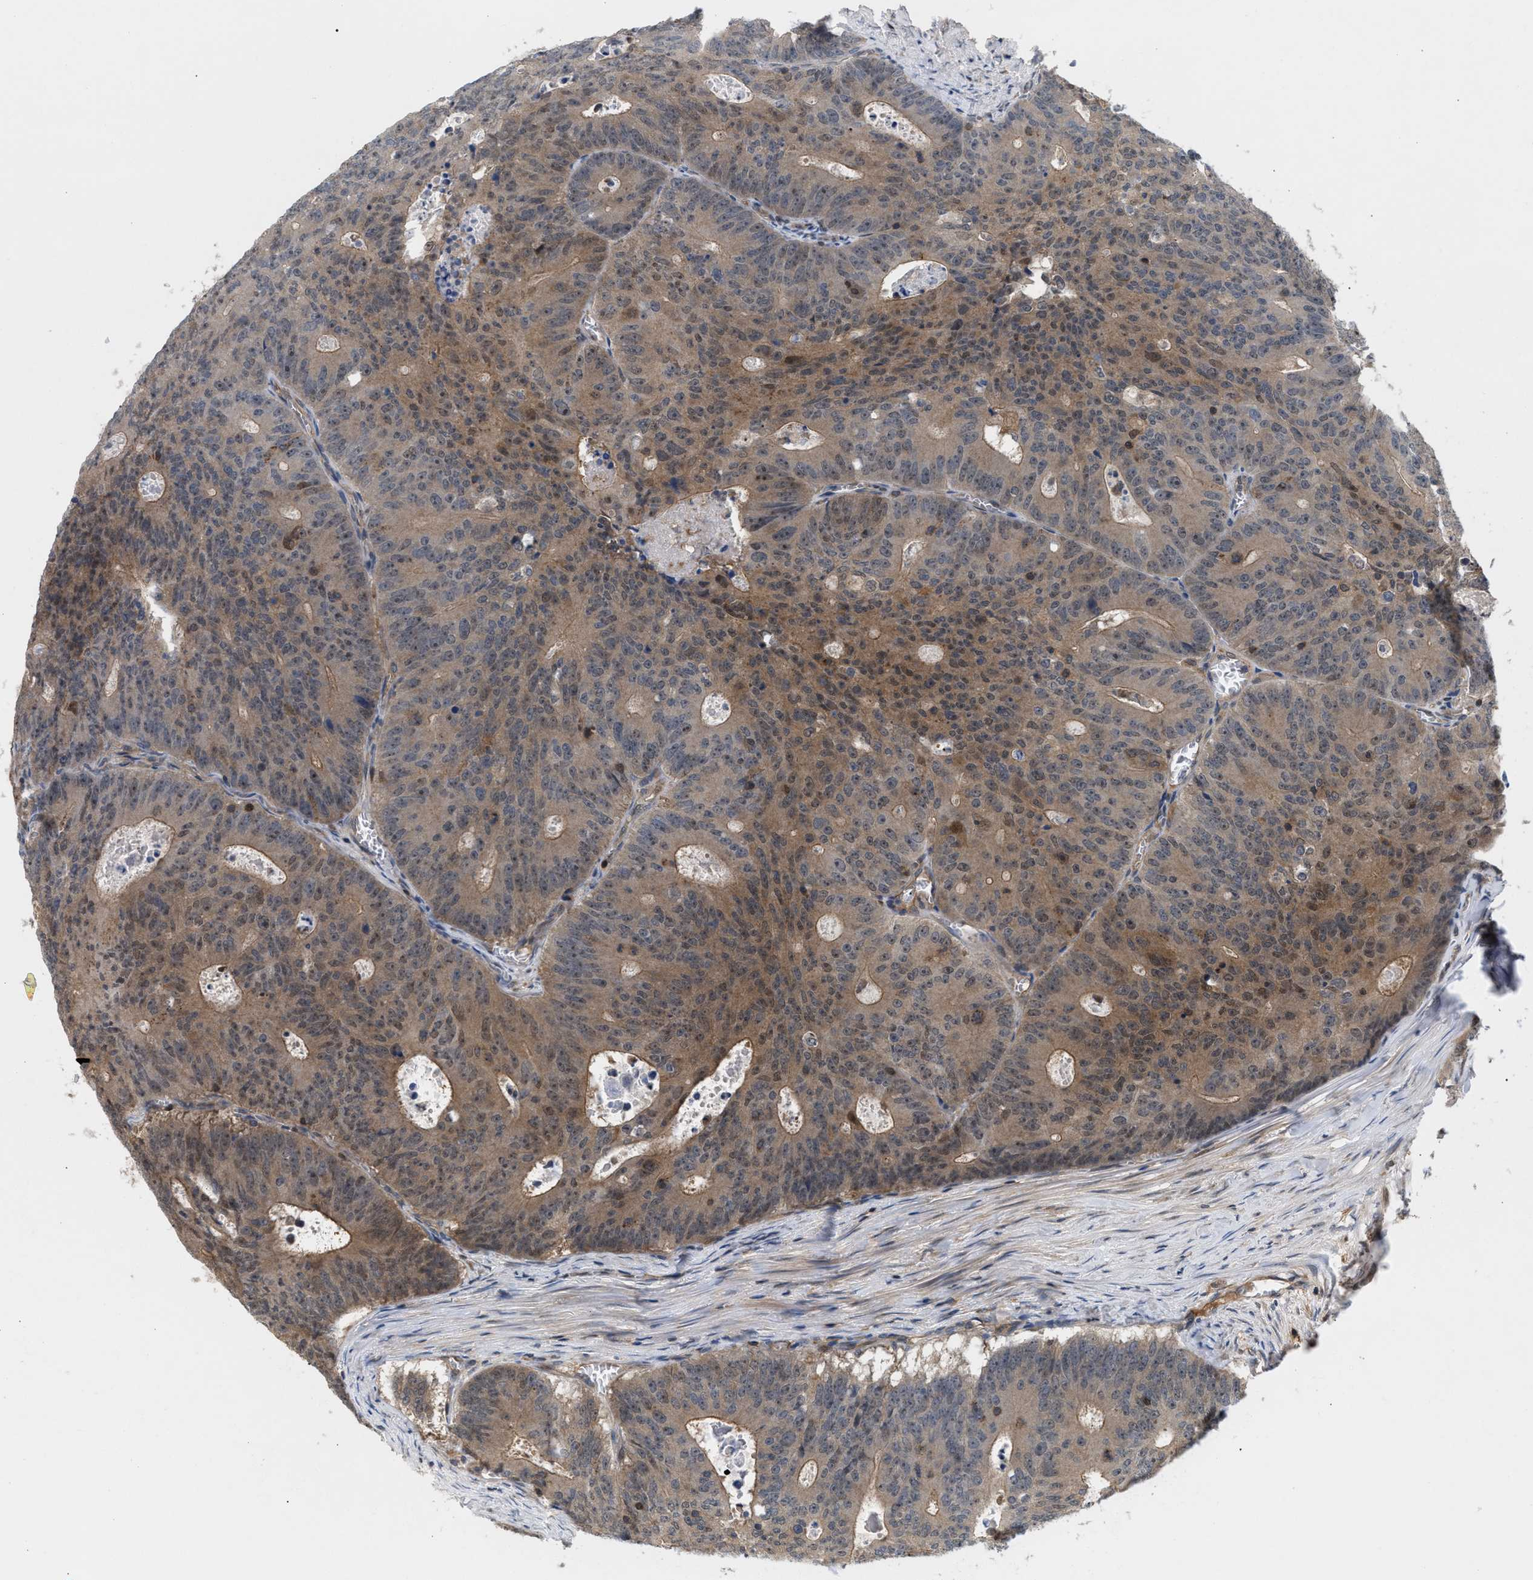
{"staining": {"intensity": "moderate", "quantity": "25%-75%", "location": "cytoplasmic/membranous,nuclear"}, "tissue": "colorectal cancer", "cell_type": "Tumor cells", "image_type": "cancer", "snomed": [{"axis": "morphology", "description": "Adenocarcinoma, NOS"}, {"axis": "topography", "description": "Colon"}], "caption": "There is medium levels of moderate cytoplasmic/membranous and nuclear positivity in tumor cells of adenocarcinoma (colorectal), as demonstrated by immunohistochemical staining (brown color).", "gene": "GLOD4", "patient": {"sex": "male", "age": 87}}